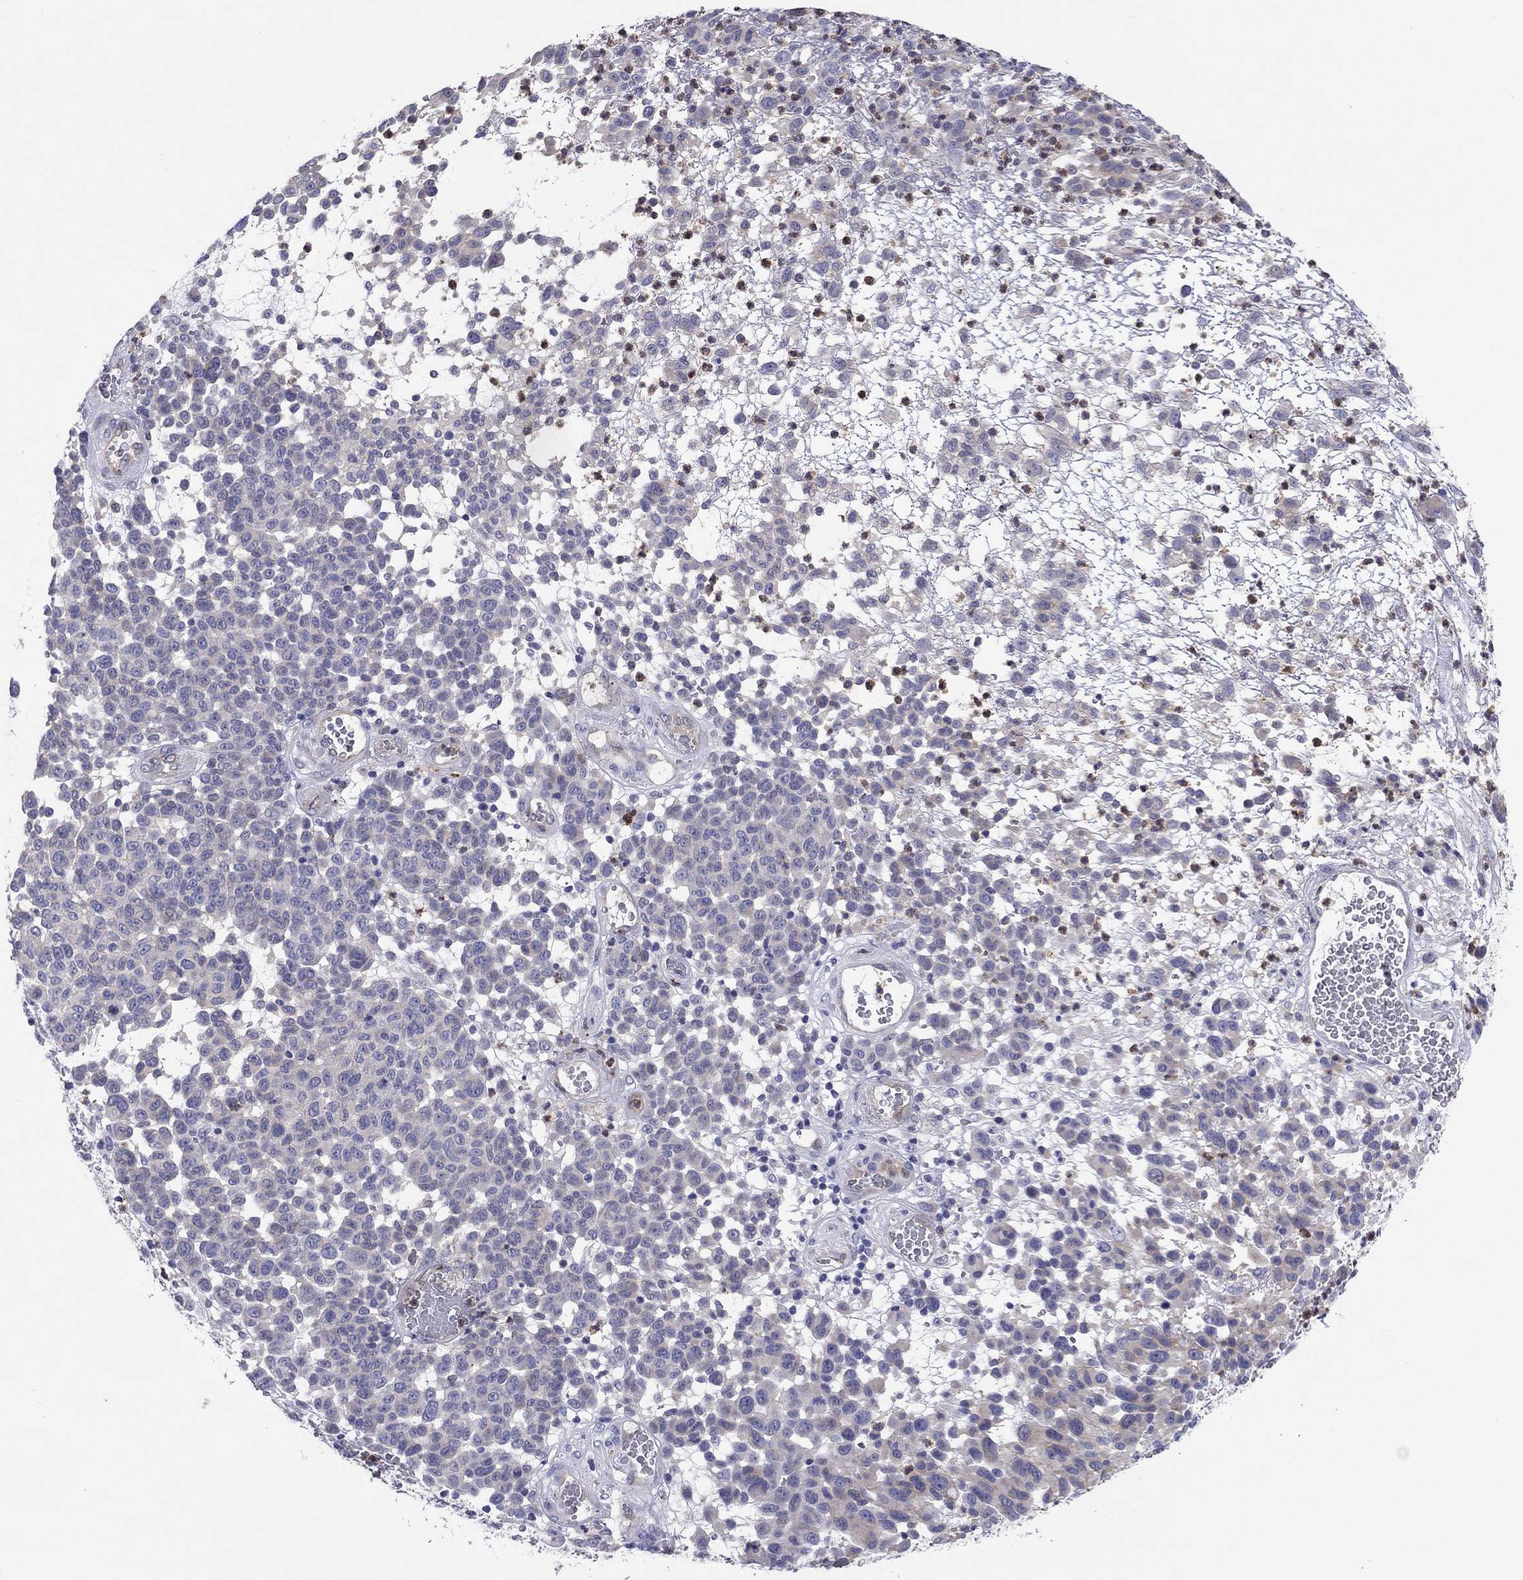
{"staining": {"intensity": "negative", "quantity": "none", "location": "none"}, "tissue": "melanoma", "cell_type": "Tumor cells", "image_type": "cancer", "snomed": [{"axis": "morphology", "description": "Malignant melanoma, NOS"}, {"axis": "topography", "description": "Skin"}], "caption": "An IHC histopathology image of melanoma is shown. There is no staining in tumor cells of melanoma.", "gene": "ABCG4", "patient": {"sex": "male", "age": 59}}